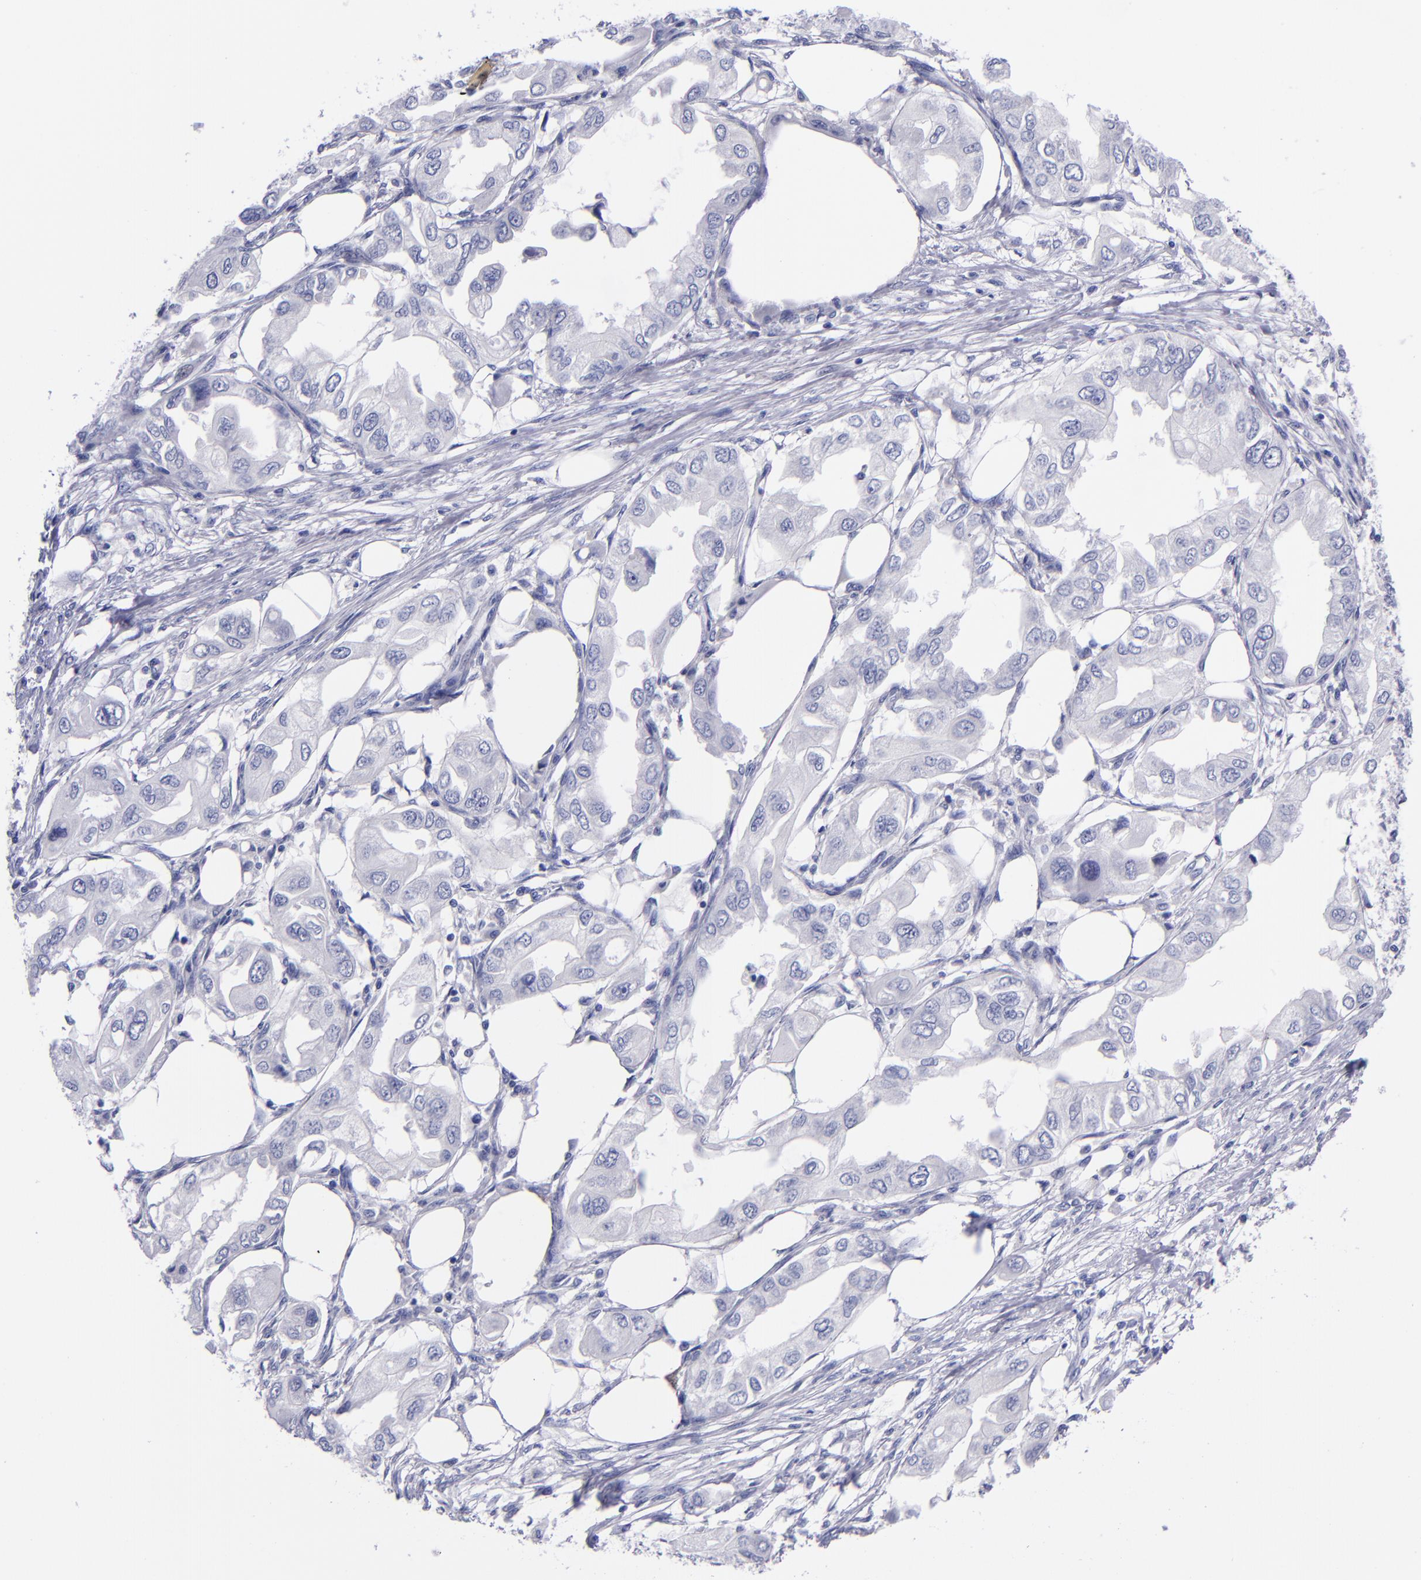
{"staining": {"intensity": "negative", "quantity": "none", "location": "none"}, "tissue": "endometrial cancer", "cell_type": "Tumor cells", "image_type": "cancer", "snomed": [{"axis": "morphology", "description": "Adenocarcinoma, NOS"}, {"axis": "topography", "description": "Endometrium"}], "caption": "Immunohistochemistry image of human endometrial adenocarcinoma stained for a protein (brown), which reveals no positivity in tumor cells.", "gene": "SV2A", "patient": {"sex": "female", "age": 67}}